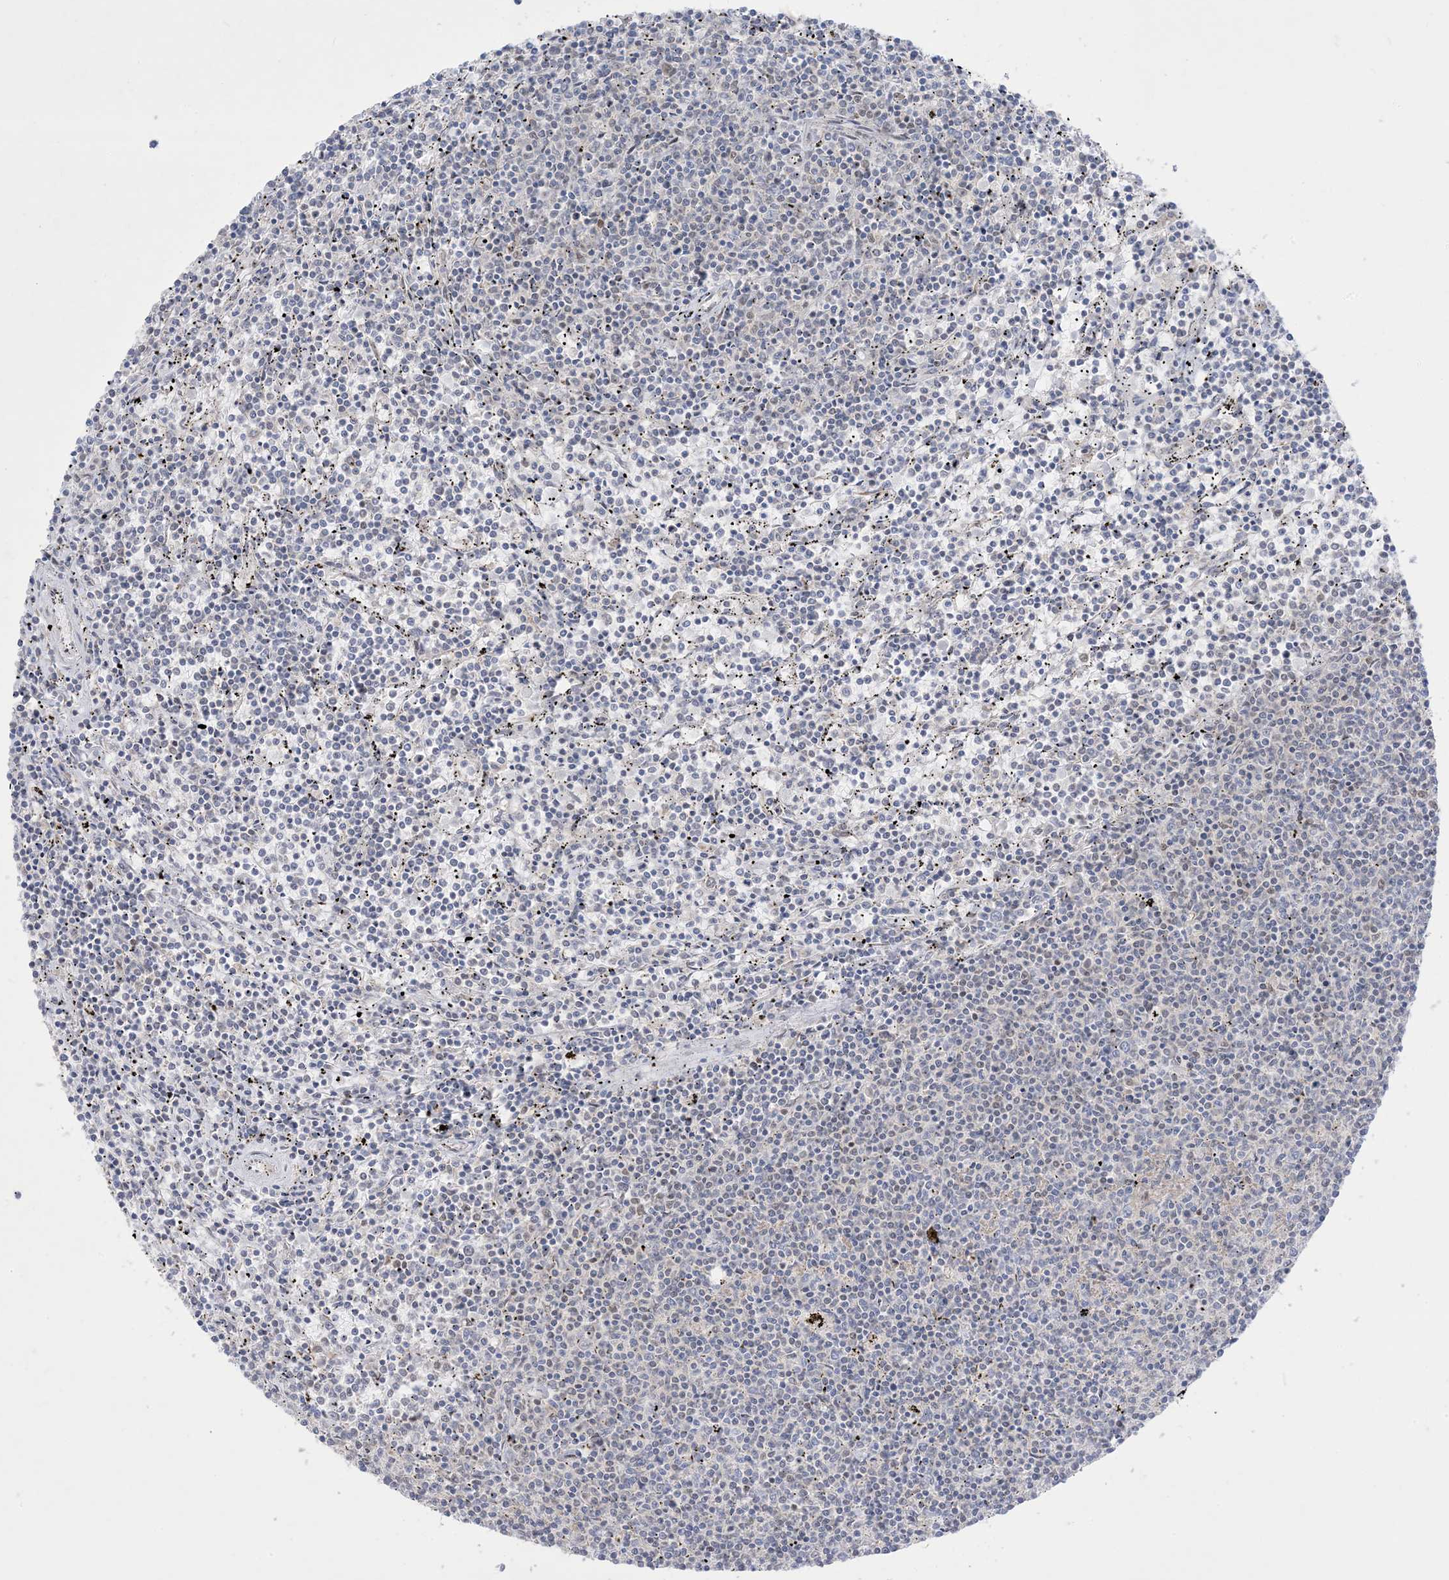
{"staining": {"intensity": "negative", "quantity": "none", "location": "none"}, "tissue": "lymphoma", "cell_type": "Tumor cells", "image_type": "cancer", "snomed": [{"axis": "morphology", "description": "Malignant lymphoma, non-Hodgkin's type, Low grade"}, {"axis": "topography", "description": "Spleen"}], "caption": "Immunohistochemistry (IHC) of human lymphoma shows no staining in tumor cells.", "gene": "BHLHE40", "patient": {"sex": "female", "age": 50}}